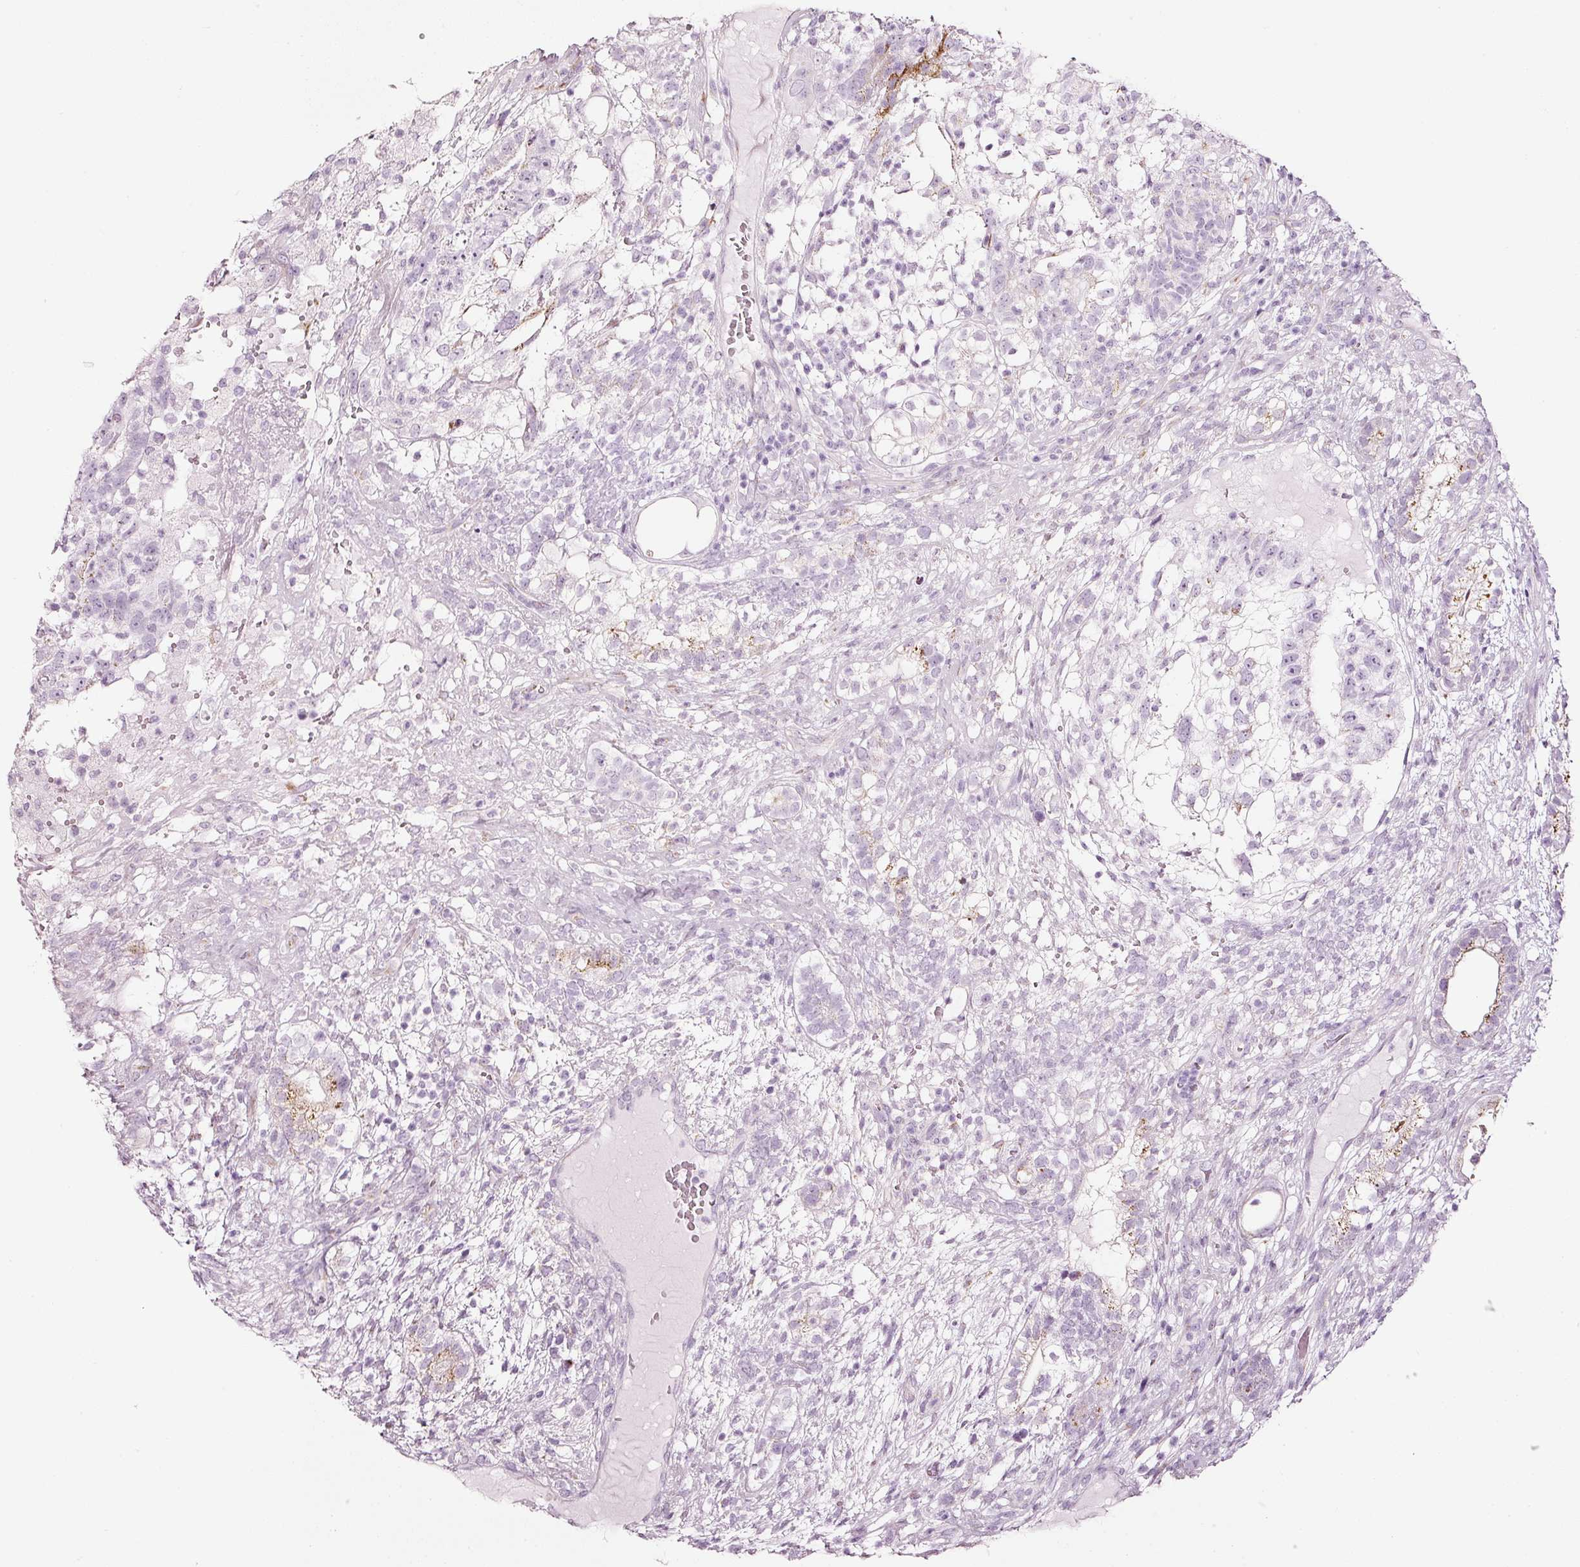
{"staining": {"intensity": "moderate", "quantity": "<25%", "location": "cytoplasmic/membranous"}, "tissue": "testis cancer", "cell_type": "Tumor cells", "image_type": "cancer", "snomed": [{"axis": "morphology", "description": "Seminoma, NOS"}, {"axis": "morphology", "description": "Carcinoma, Embryonal, NOS"}, {"axis": "topography", "description": "Testis"}], "caption": "Approximately <25% of tumor cells in testis embryonal carcinoma exhibit moderate cytoplasmic/membranous protein staining as visualized by brown immunohistochemical staining.", "gene": "SDF4", "patient": {"sex": "male", "age": 41}}